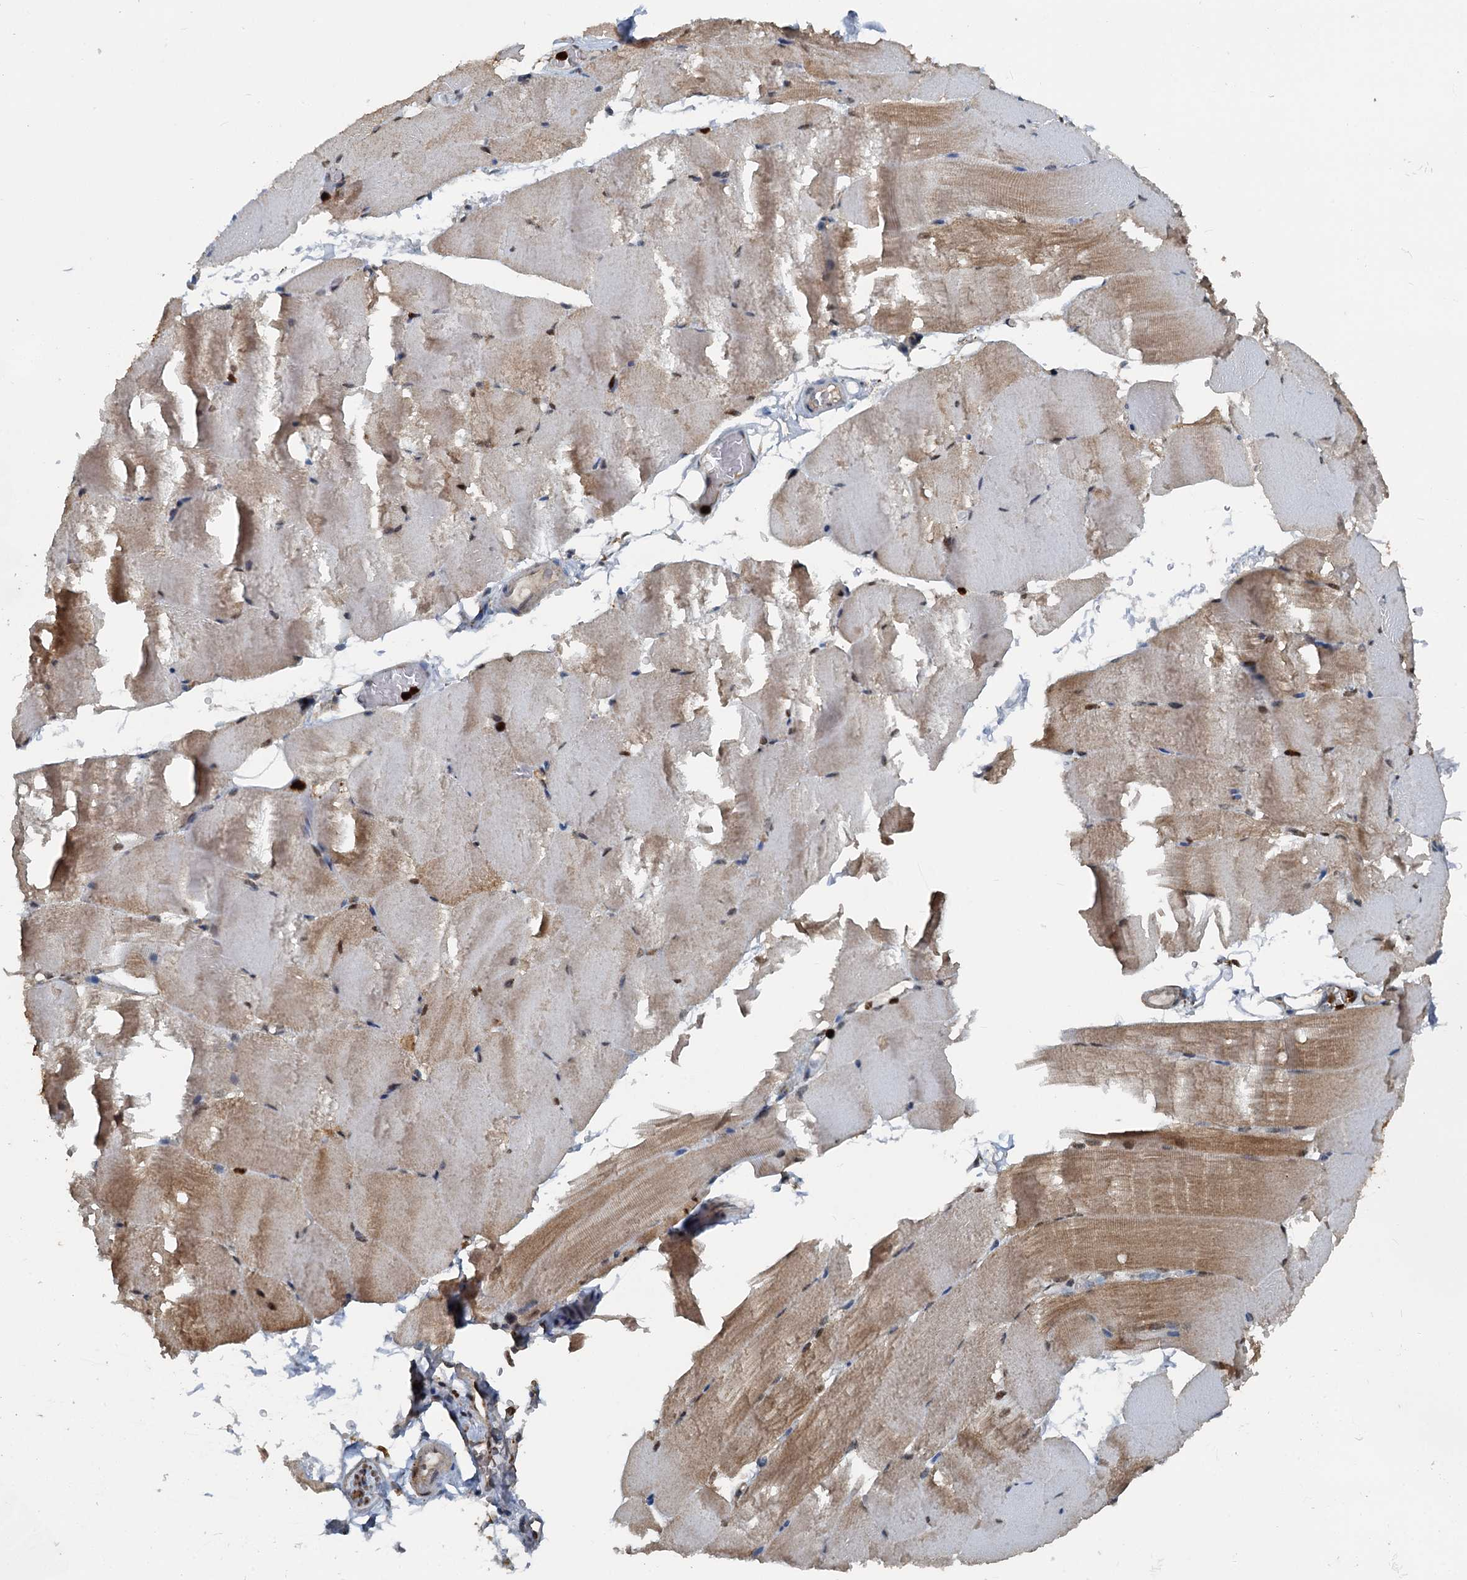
{"staining": {"intensity": "moderate", "quantity": "25%-75%", "location": "cytoplasmic/membranous,nuclear"}, "tissue": "skeletal muscle", "cell_type": "Myocytes", "image_type": "normal", "snomed": [{"axis": "morphology", "description": "Normal tissue, NOS"}, {"axis": "topography", "description": "Skeletal muscle"}, {"axis": "topography", "description": "Parathyroid gland"}], "caption": "Immunohistochemical staining of unremarkable human skeletal muscle displays medium levels of moderate cytoplasmic/membranous,nuclear staining in about 25%-75% of myocytes.", "gene": "GPI", "patient": {"sex": "female", "age": 37}}